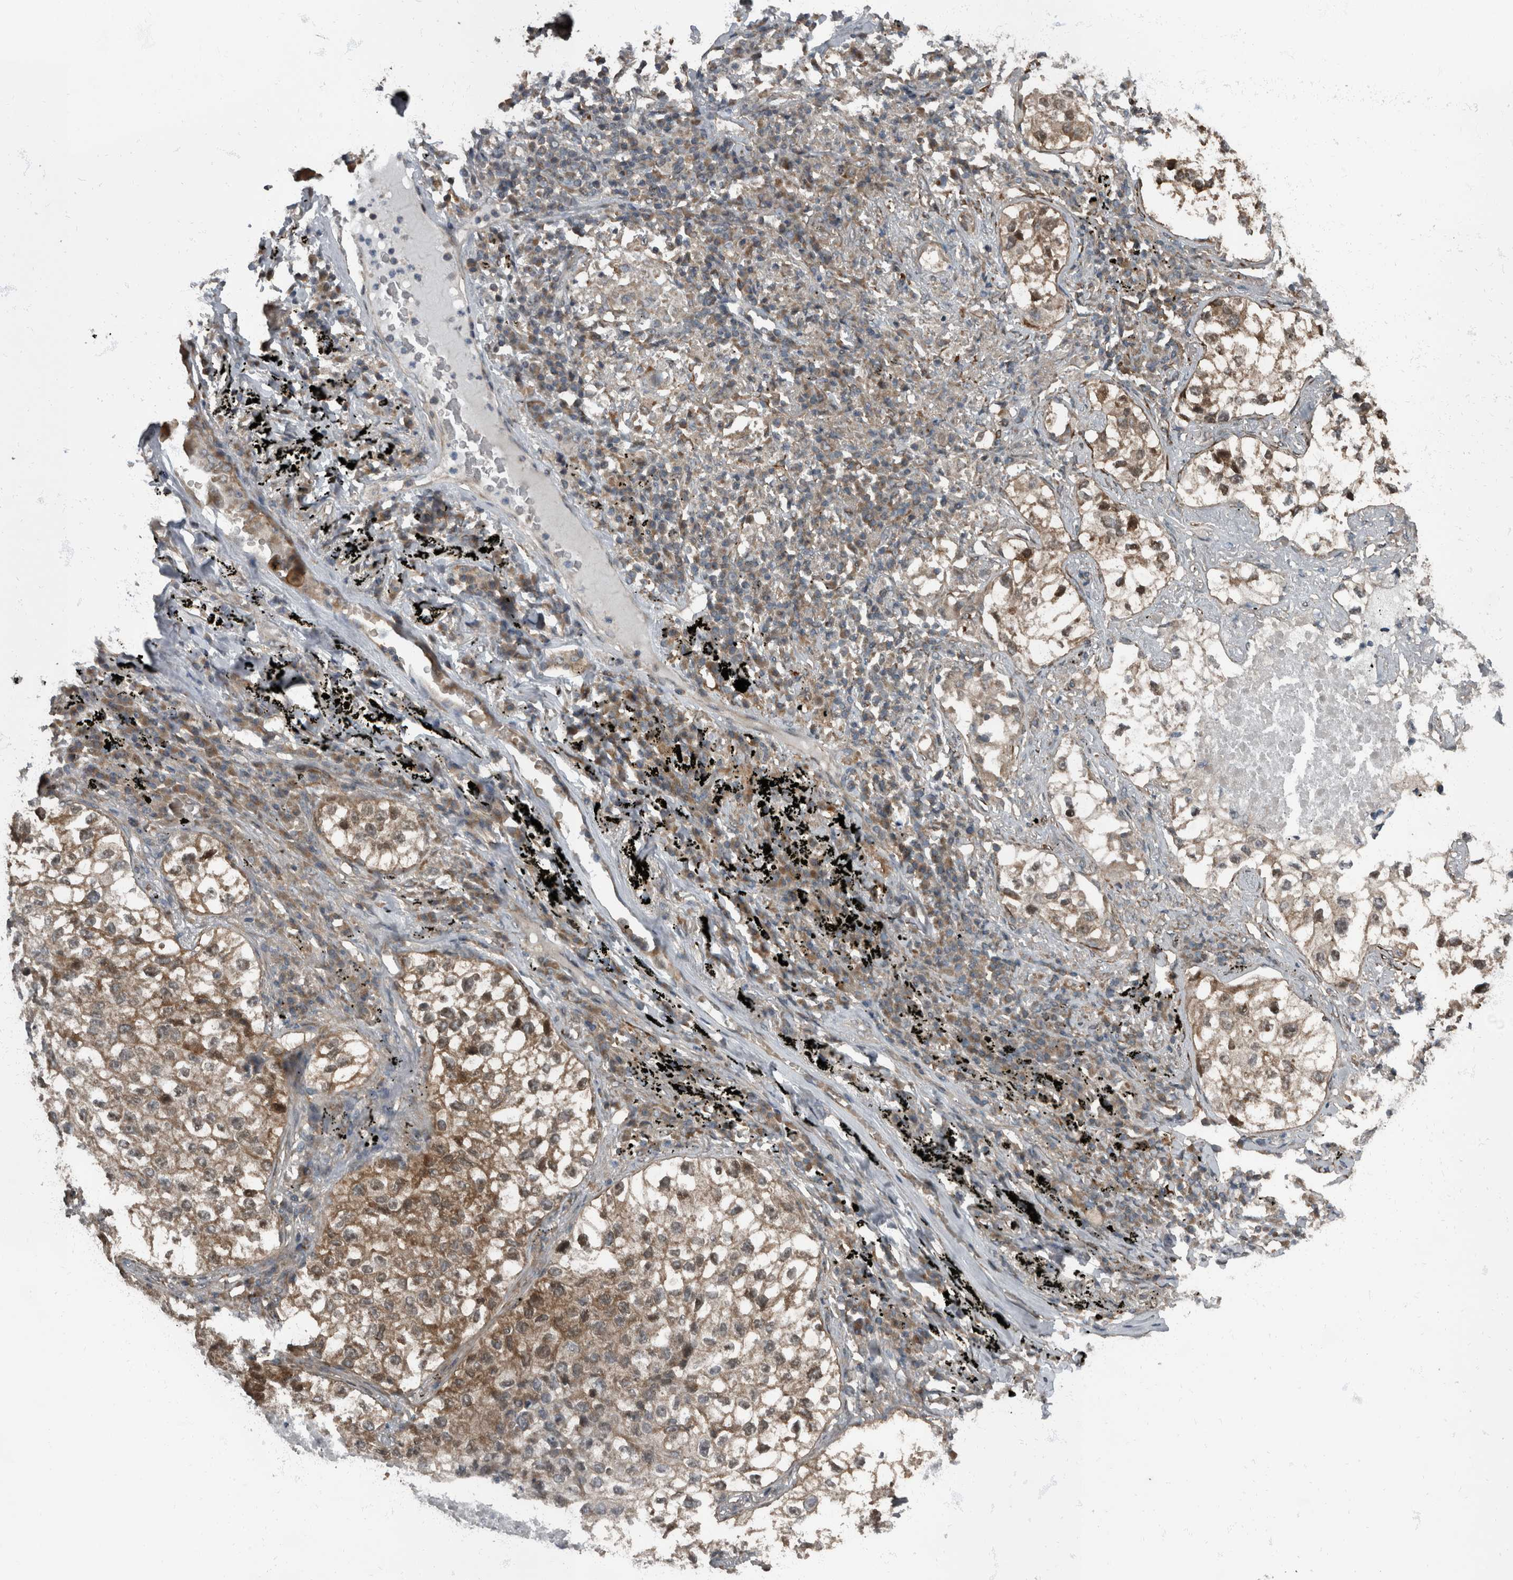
{"staining": {"intensity": "moderate", "quantity": ">75%", "location": "cytoplasmic/membranous"}, "tissue": "lung cancer", "cell_type": "Tumor cells", "image_type": "cancer", "snomed": [{"axis": "morphology", "description": "Adenocarcinoma, NOS"}, {"axis": "topography", "description": "Lung"}], "caption": "Human lung cancer stained with a brown dye reveals moderate cytoplasmic/membranous positive expression in approximately >75% of tumor cells.", "gene": "RABGGTB", "patient": {"sex": "male", "age": 63}}